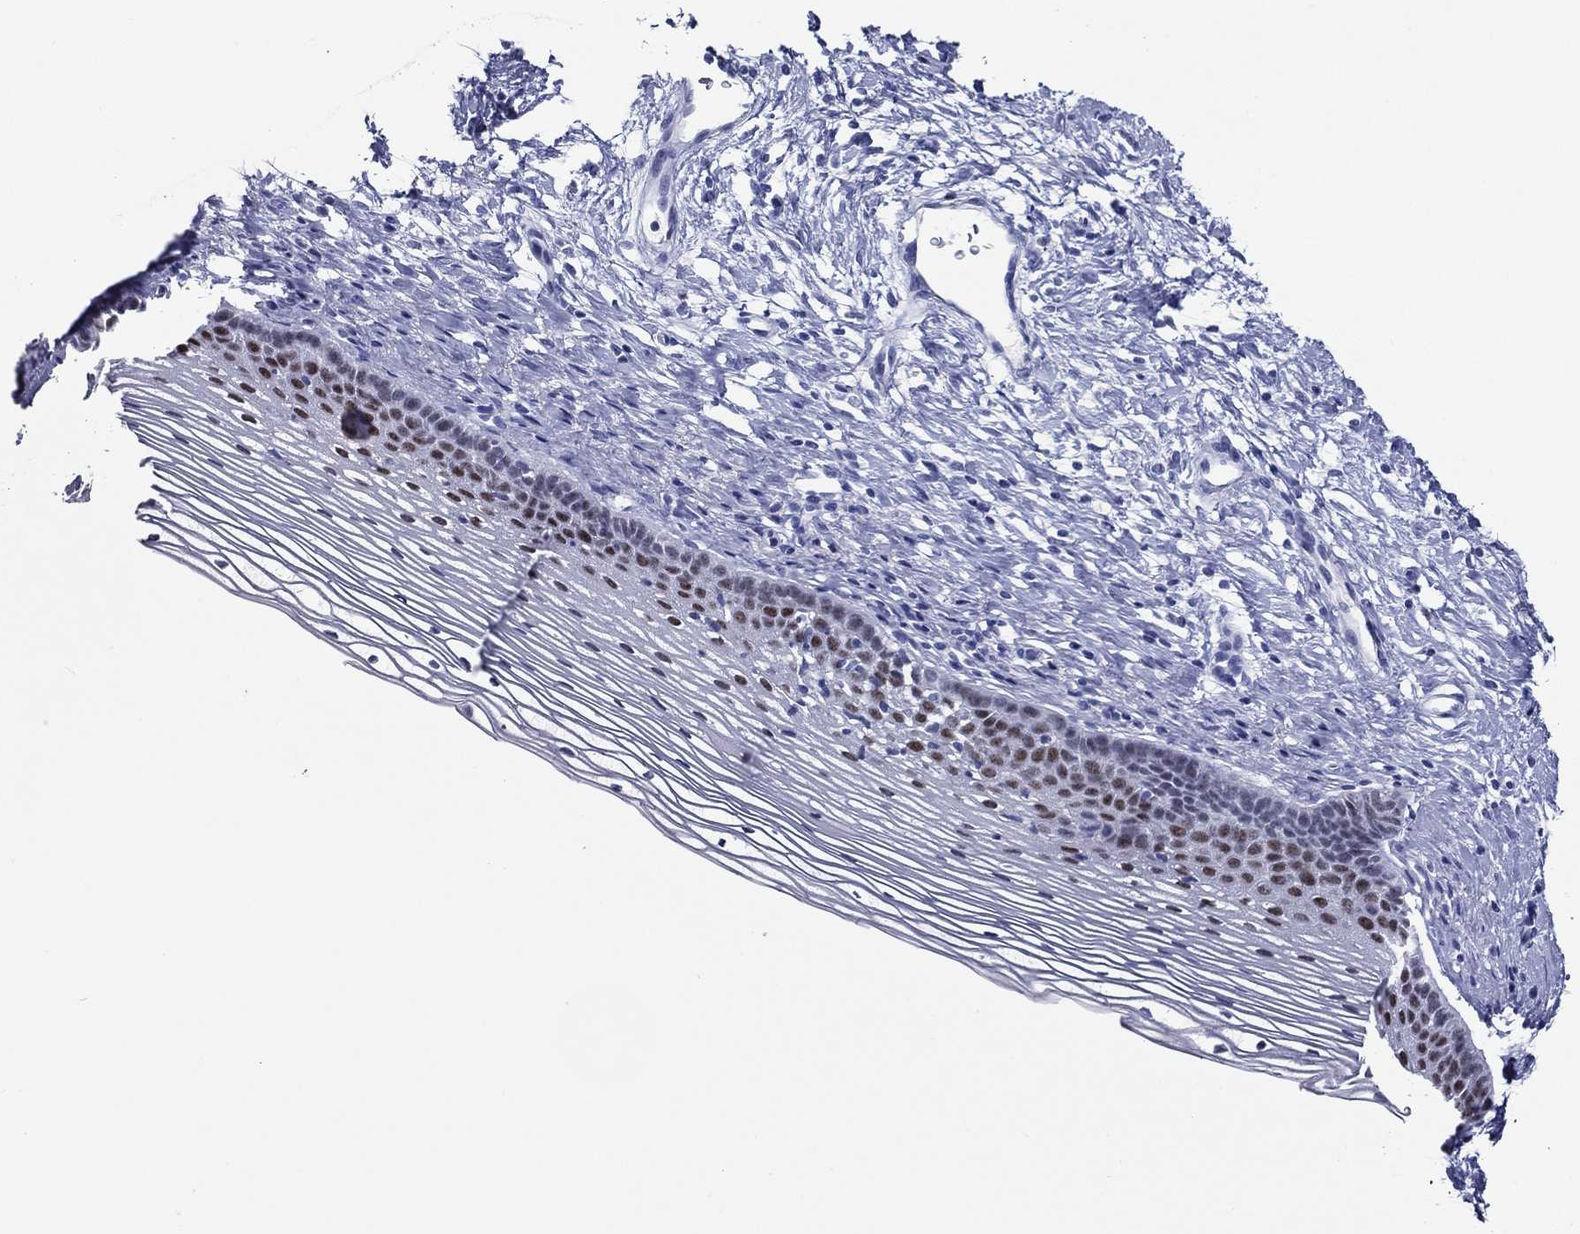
{"staining": {"intensity": "moderate", "quantity": "25%-75%", "location": "nuclear"}, "tissue": "cervix", "cell_type": "Squamous epithelial cells", "image_type": "normal", "snomed": [{"axis": "morphology", "description": "Normal tissue, NOS"}, {"axis": "topography", "description": "Cervix"}], "caption": "Immunohistochemical staining of normal cervix exhibits moderate nuclear protein staining in about 25%-75% of squamous epithelial cells.", "gene": "TFAP2A", "patient": {"sex": "female", "age": 39}}